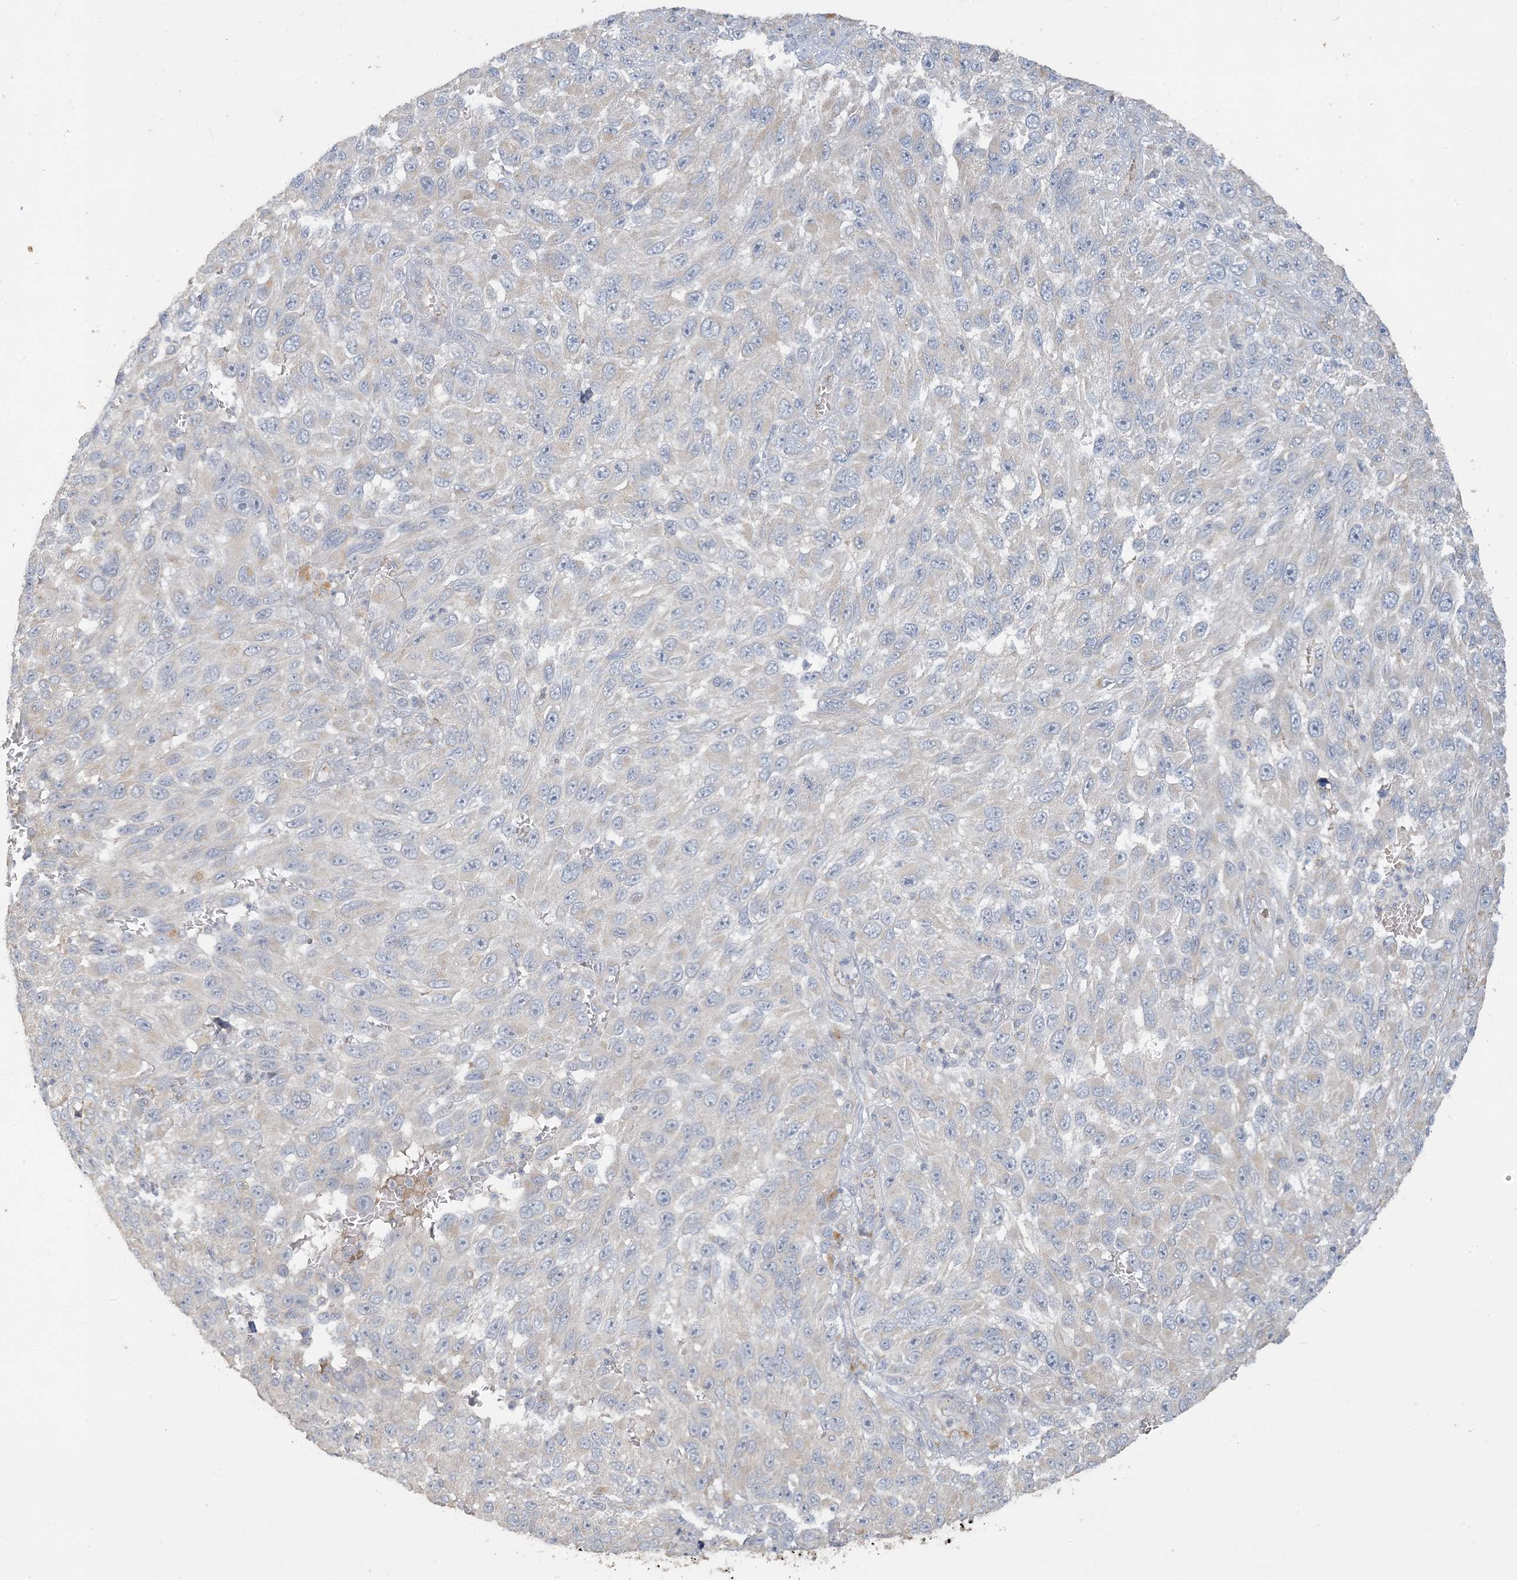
{"staining": {"intensity": "negative", "quantity": "none", "location": "none"}, "tissue": "melanoma", "cell_type": "Tumor cells", "image_type": "cancer", "snomed": [{"axis": "morphology", "description": "Malignant melanoma, NOS"}, {"axis": "topography", "description": "Skin"}], "caption": "Immunohistochemical staining of human melanoma demonstrates no significant staining in tumor cells.", "gene": "LTN1", "patient": {"sex": "female", "age": 96}}